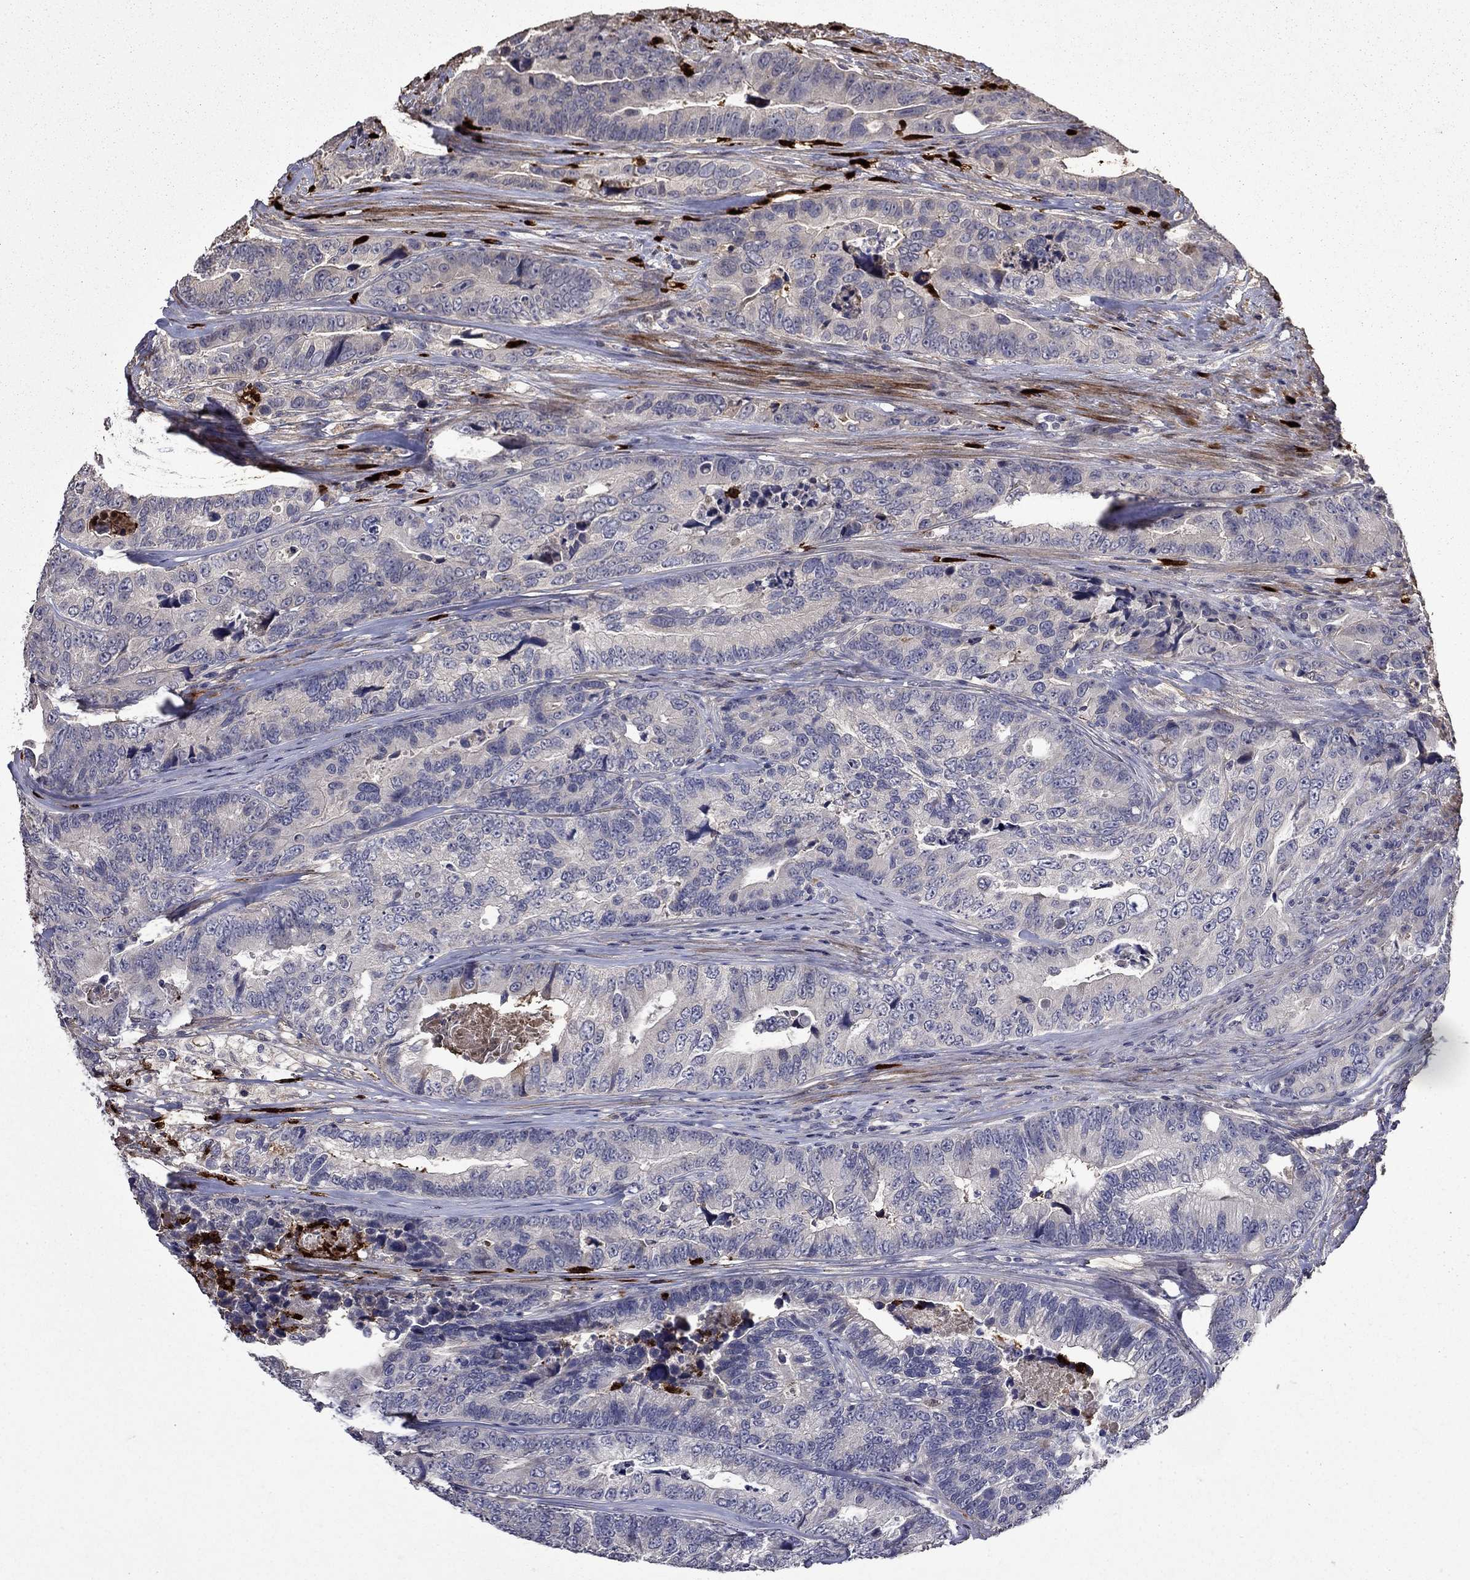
{"staining": {"intensity": "negative", "quantity": "none", "location": "none"}, "tissue": "colorectal cancer", "cell_type": "Tumor cells", "image_type": "cancer", "snomed": [{"axis": "morphology", "description": "Adenocarcinoma, NOS"}, {"axis": "topography", "description": "Colon"}], "caption": "A high-resolution photomicrograph shows immunohistochemistry staining of adenocarcinoma (colorectal), which shows no significant staining in tumor cells.", "gene": "SATB1", "patient": {"sex": "female", "age": 72}}